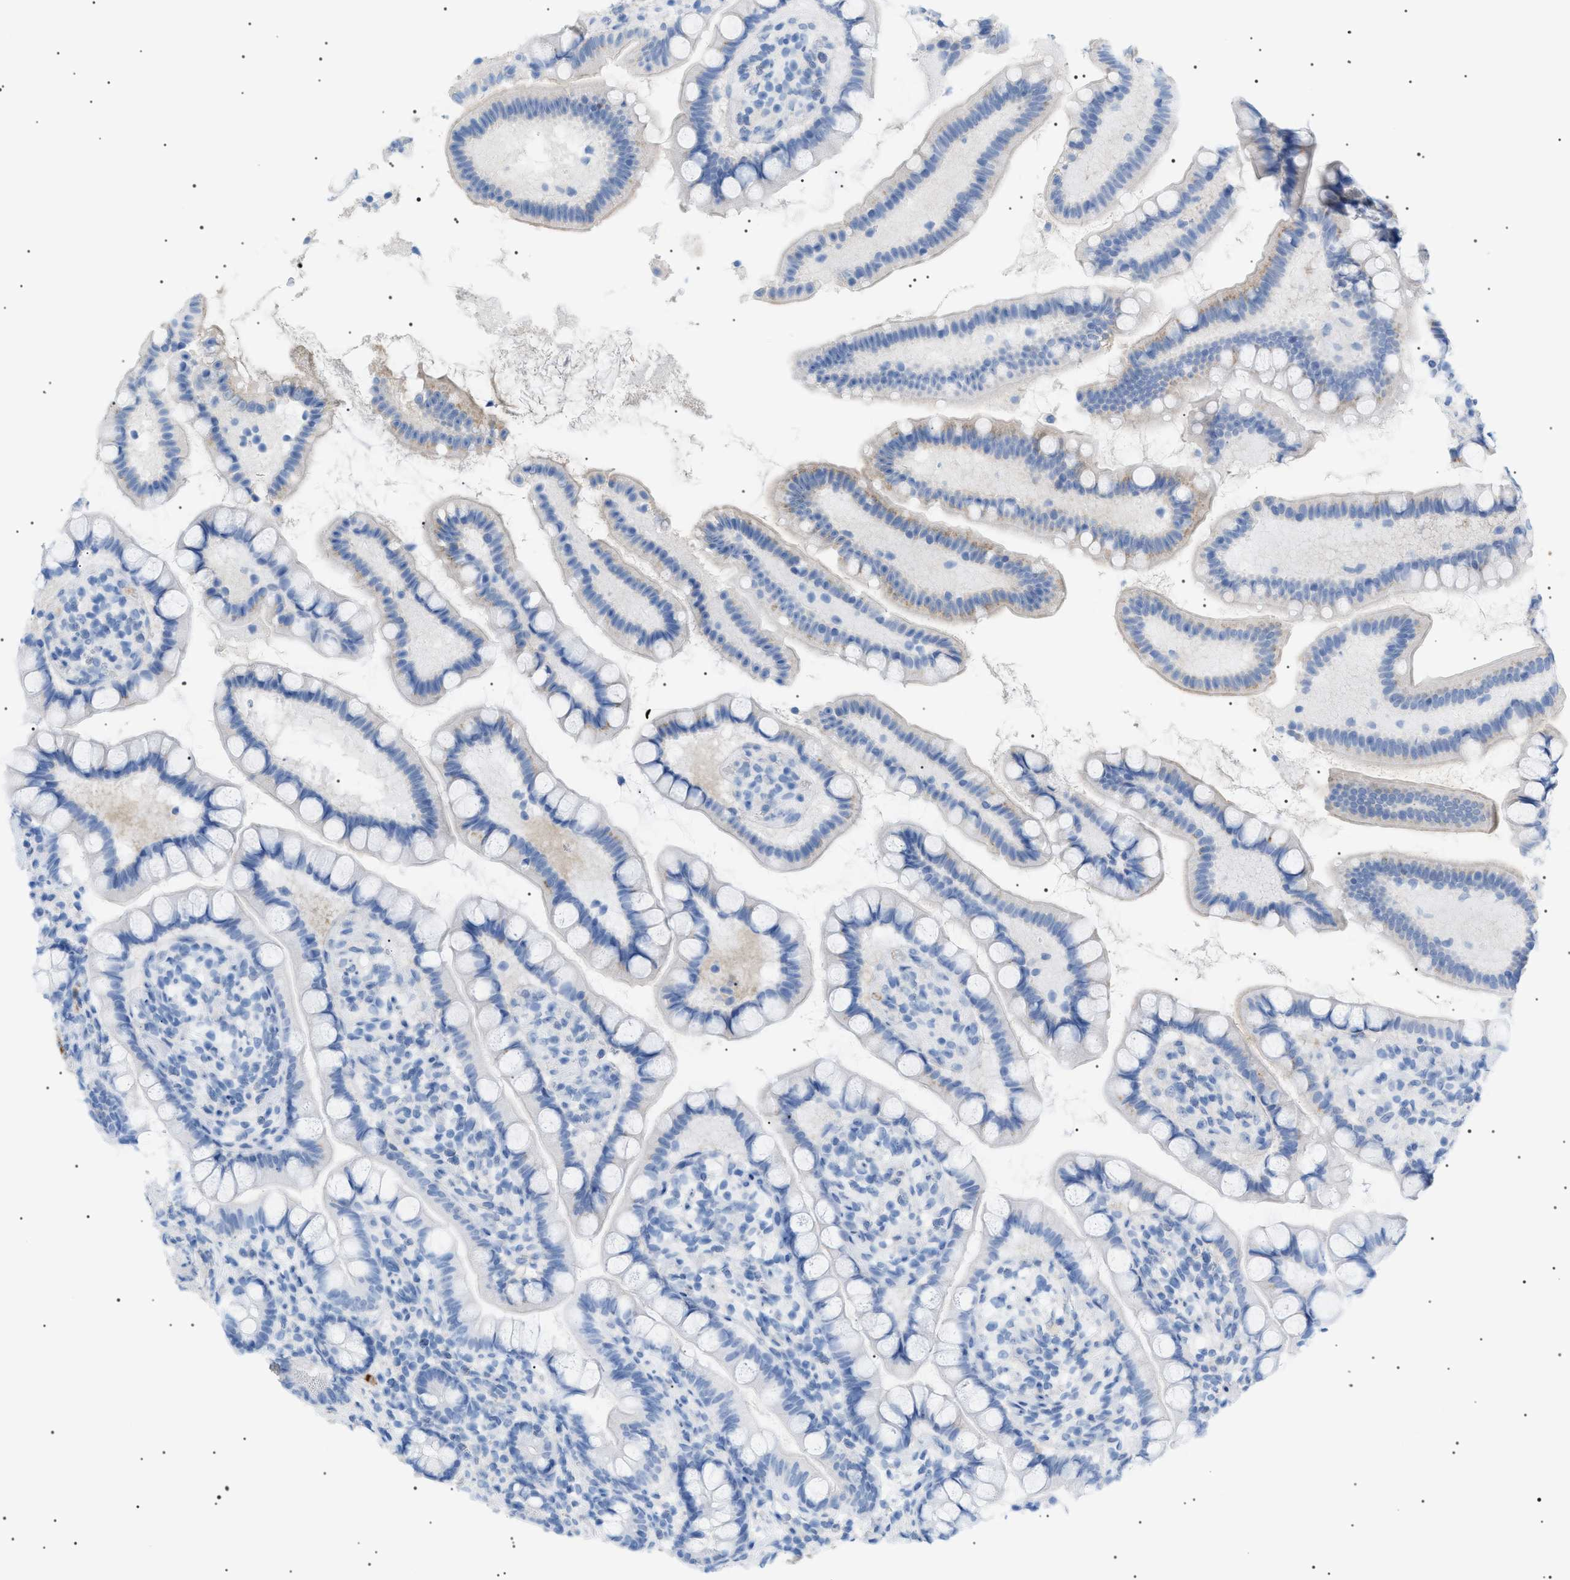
{"staining": {"intensity": "moderate", "quantity": "<25%", "location": "cytoplasmic/membranous"}, "tissue": "small intestine", "cell_type": "Glandular cells", "image_type": "normal", "snomed": [{"axis": "morphology", "description": "Normal tissue, NOS"}, {"axis": "topography", "description": "Small intestine"}], "caption": "IHC staining of normal small intestine, which demonstrates low levels of moderate cytoplasmic/membranous staining in about <25% of glandular cells indicating moderate cytoplasmic/membranous protein expression. The staining was performed using DAB (brown) for protein detection and nuclei were counterstained in hematoxylin (blue).", "gene": "LPA", "patient": {"sex": "female", "age": 84}}